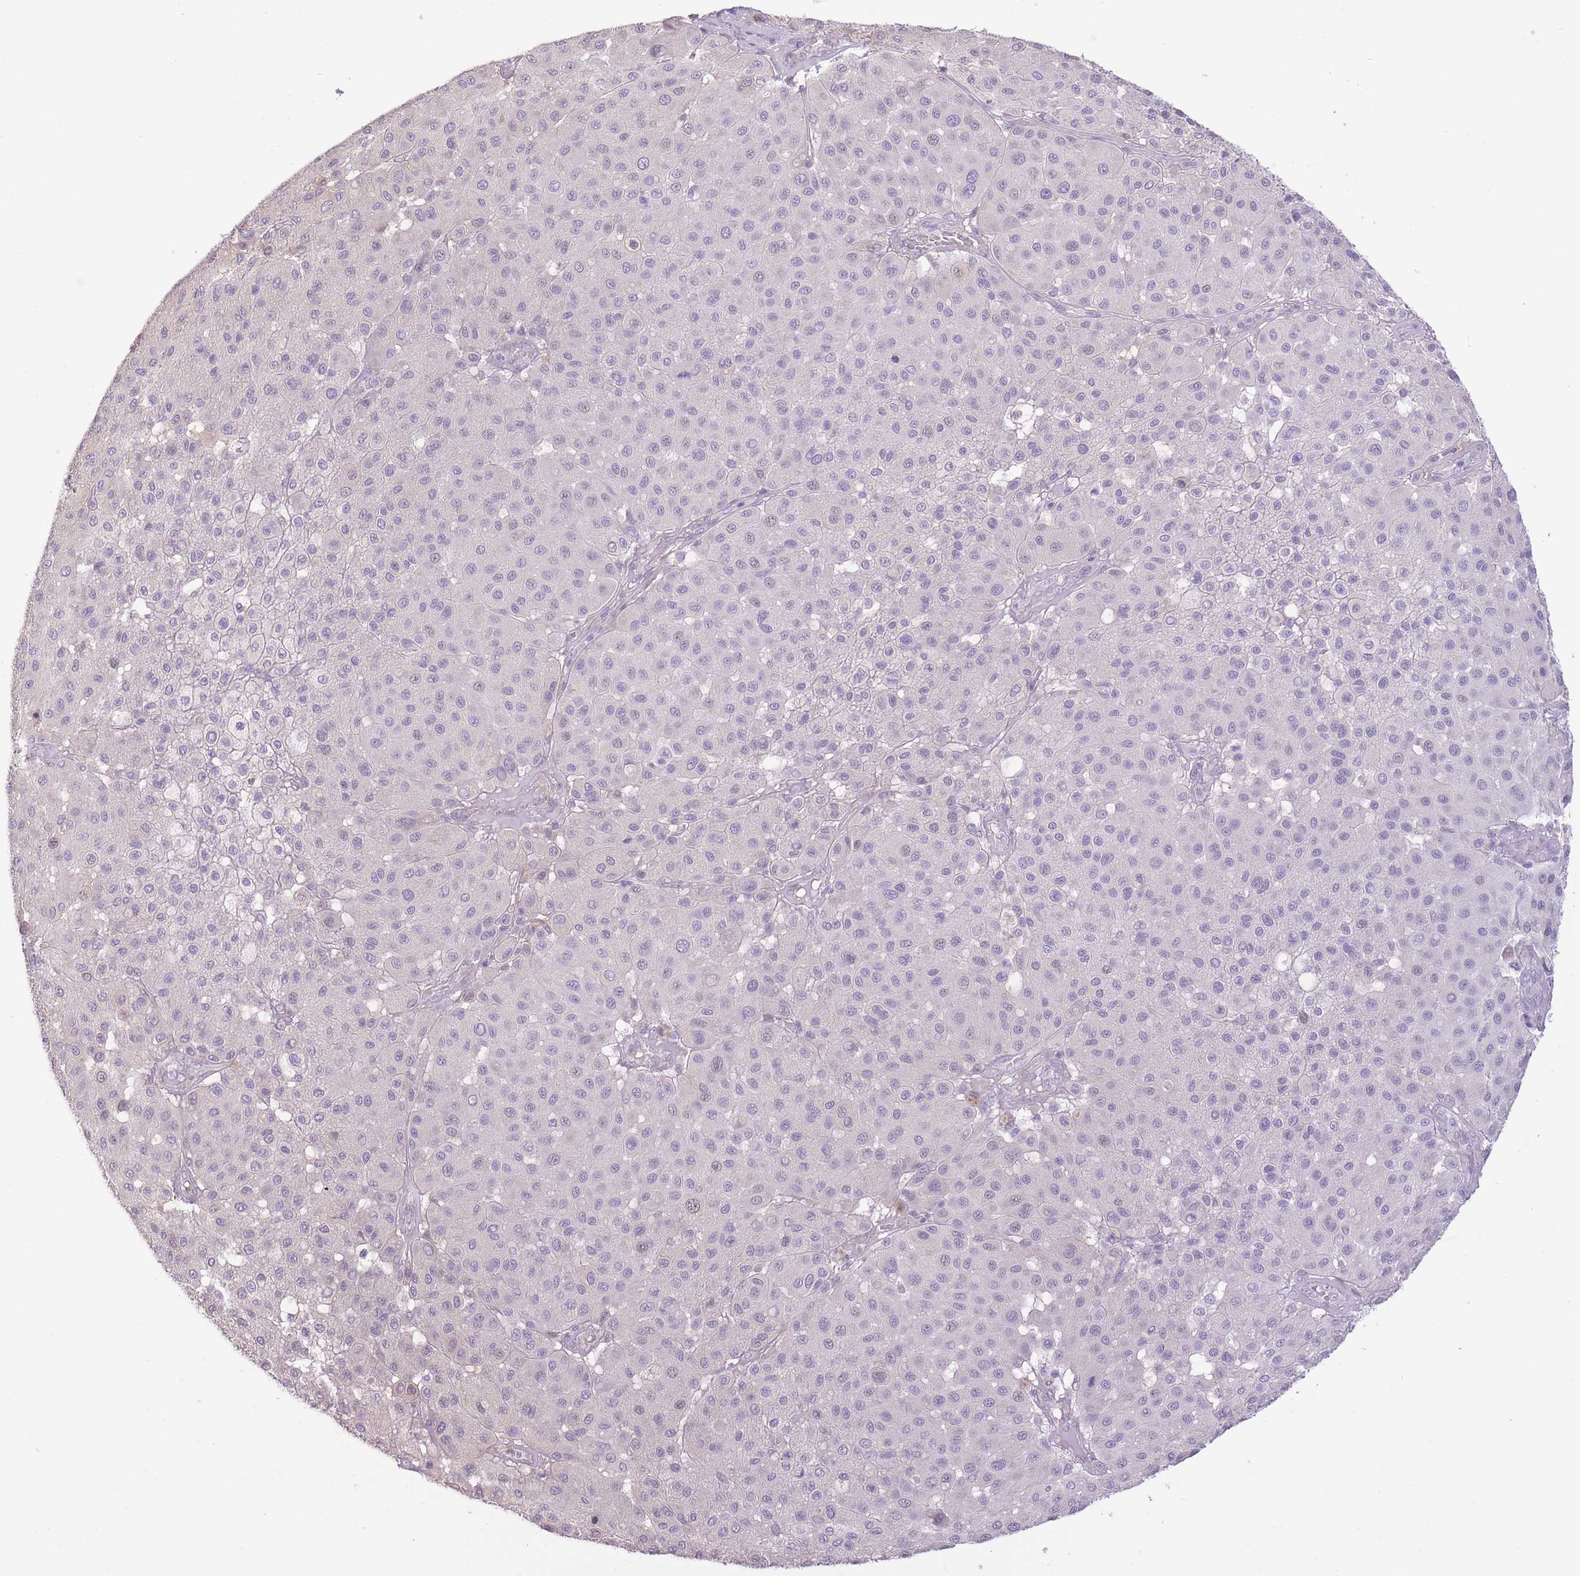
{"staining": {"intensity": "weak", "quantity": "<25%", "location": "nuclear"}, "tissue": "melanoma", "cell_type": "Tumor cells", "image_type": "cancer", "snomed": [{"axis": "morphology", "description": "Malignant melanoma, Metastatic site"}, {"axis": "topography", "description": "Smooth muscle"}], "caption": "Protein analysis of melanoma demonstrates no significant staining in tumor cells.", "gene": "WDR70", "patient": {"sex": "male", "age": 41}}